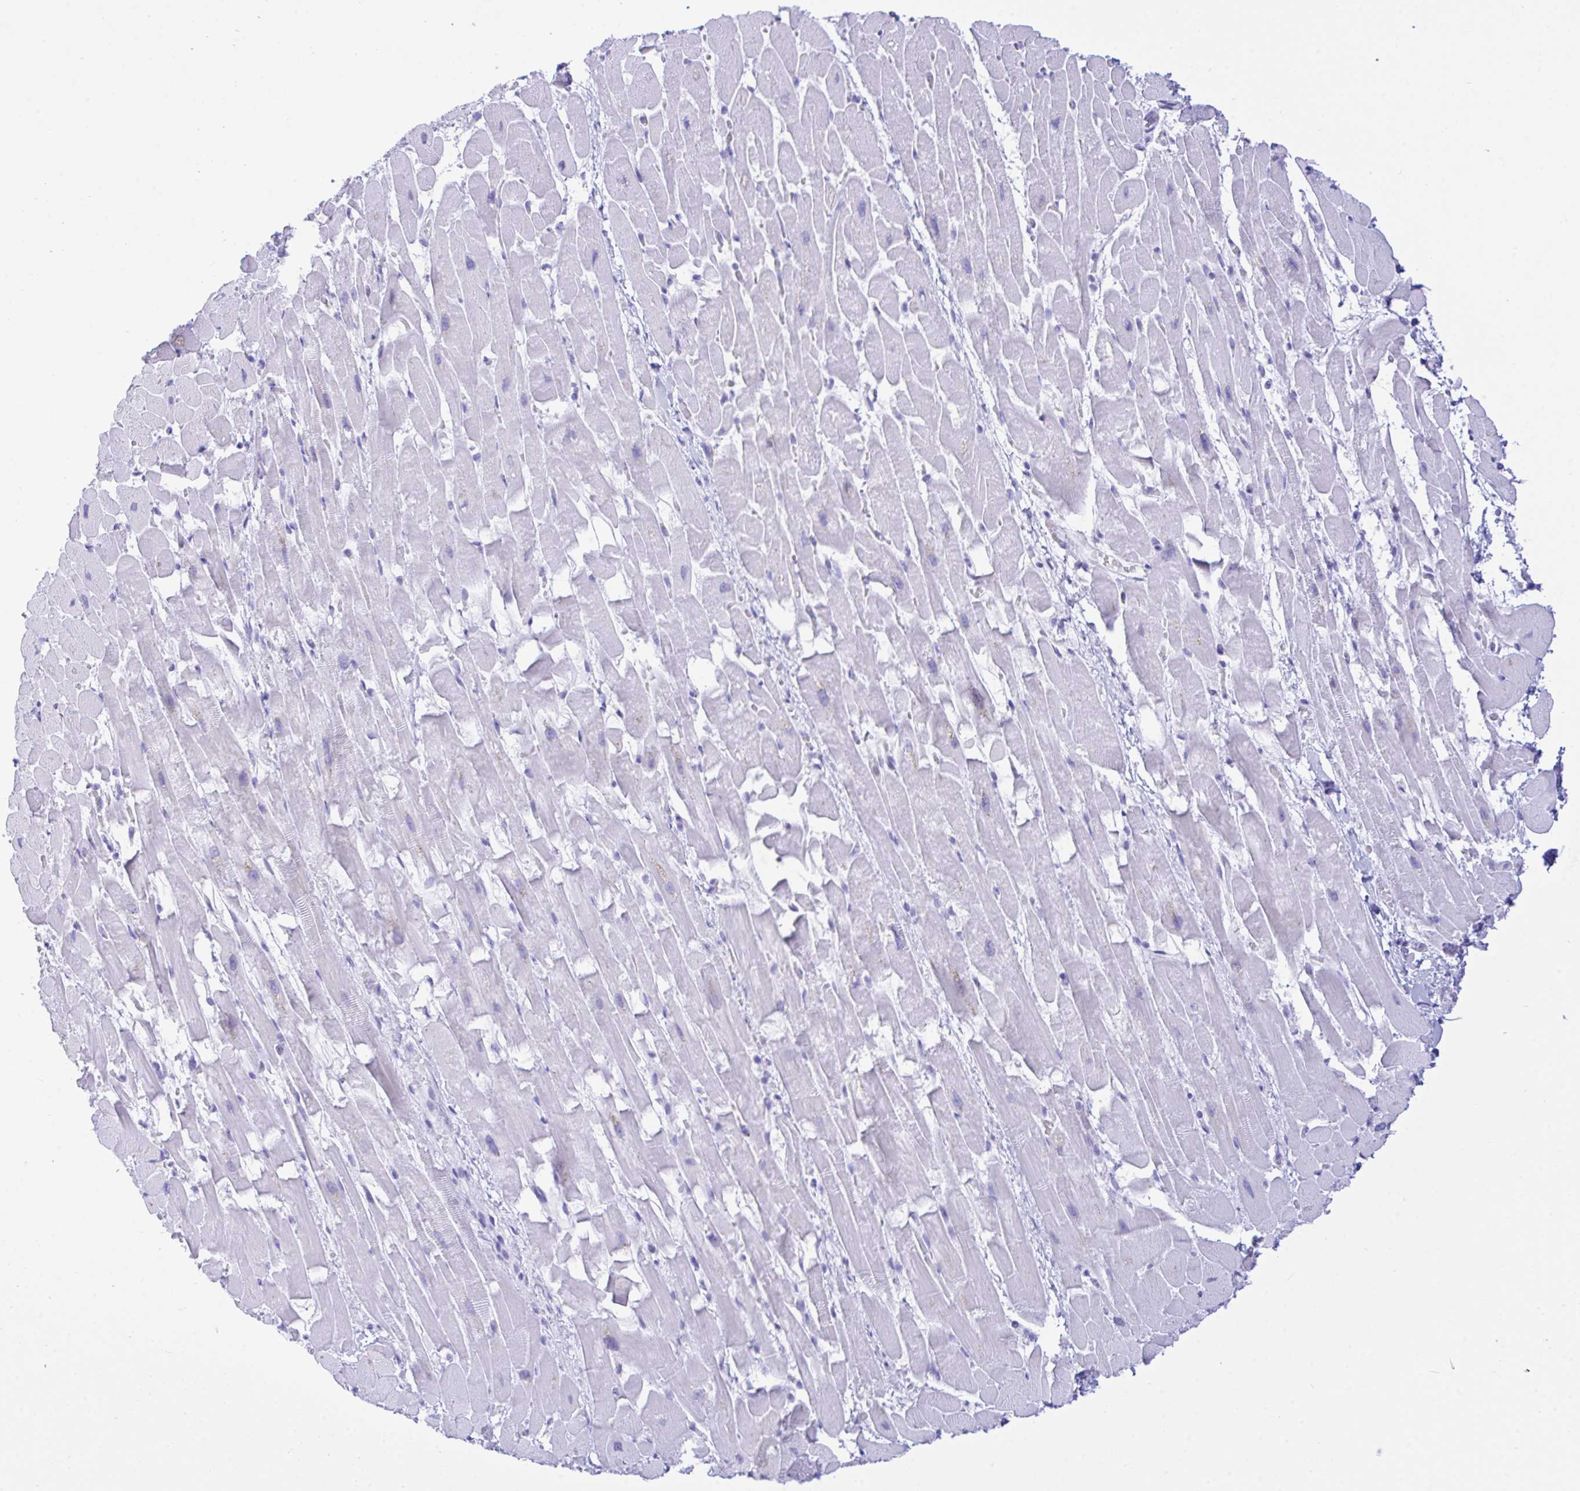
{"staining": {"intensity": "negative", "quantity": "none", "location": "none"}, "tissue": "heart muscle", "cell_type": "Cardiomyocytes", "image_type": "normal", "snomed": [{"axis": "morphology", "description": "Normal tissue, NOS"}, {"axis": "topography", "description": "Heart"}], "caption": "An IHC micrograph of normal heart muscle is shown. There is no staining in cardiomyocytes of heart muscle.", "gene": "SELENOV", "patient": {"sex": "male", "age": 37}}